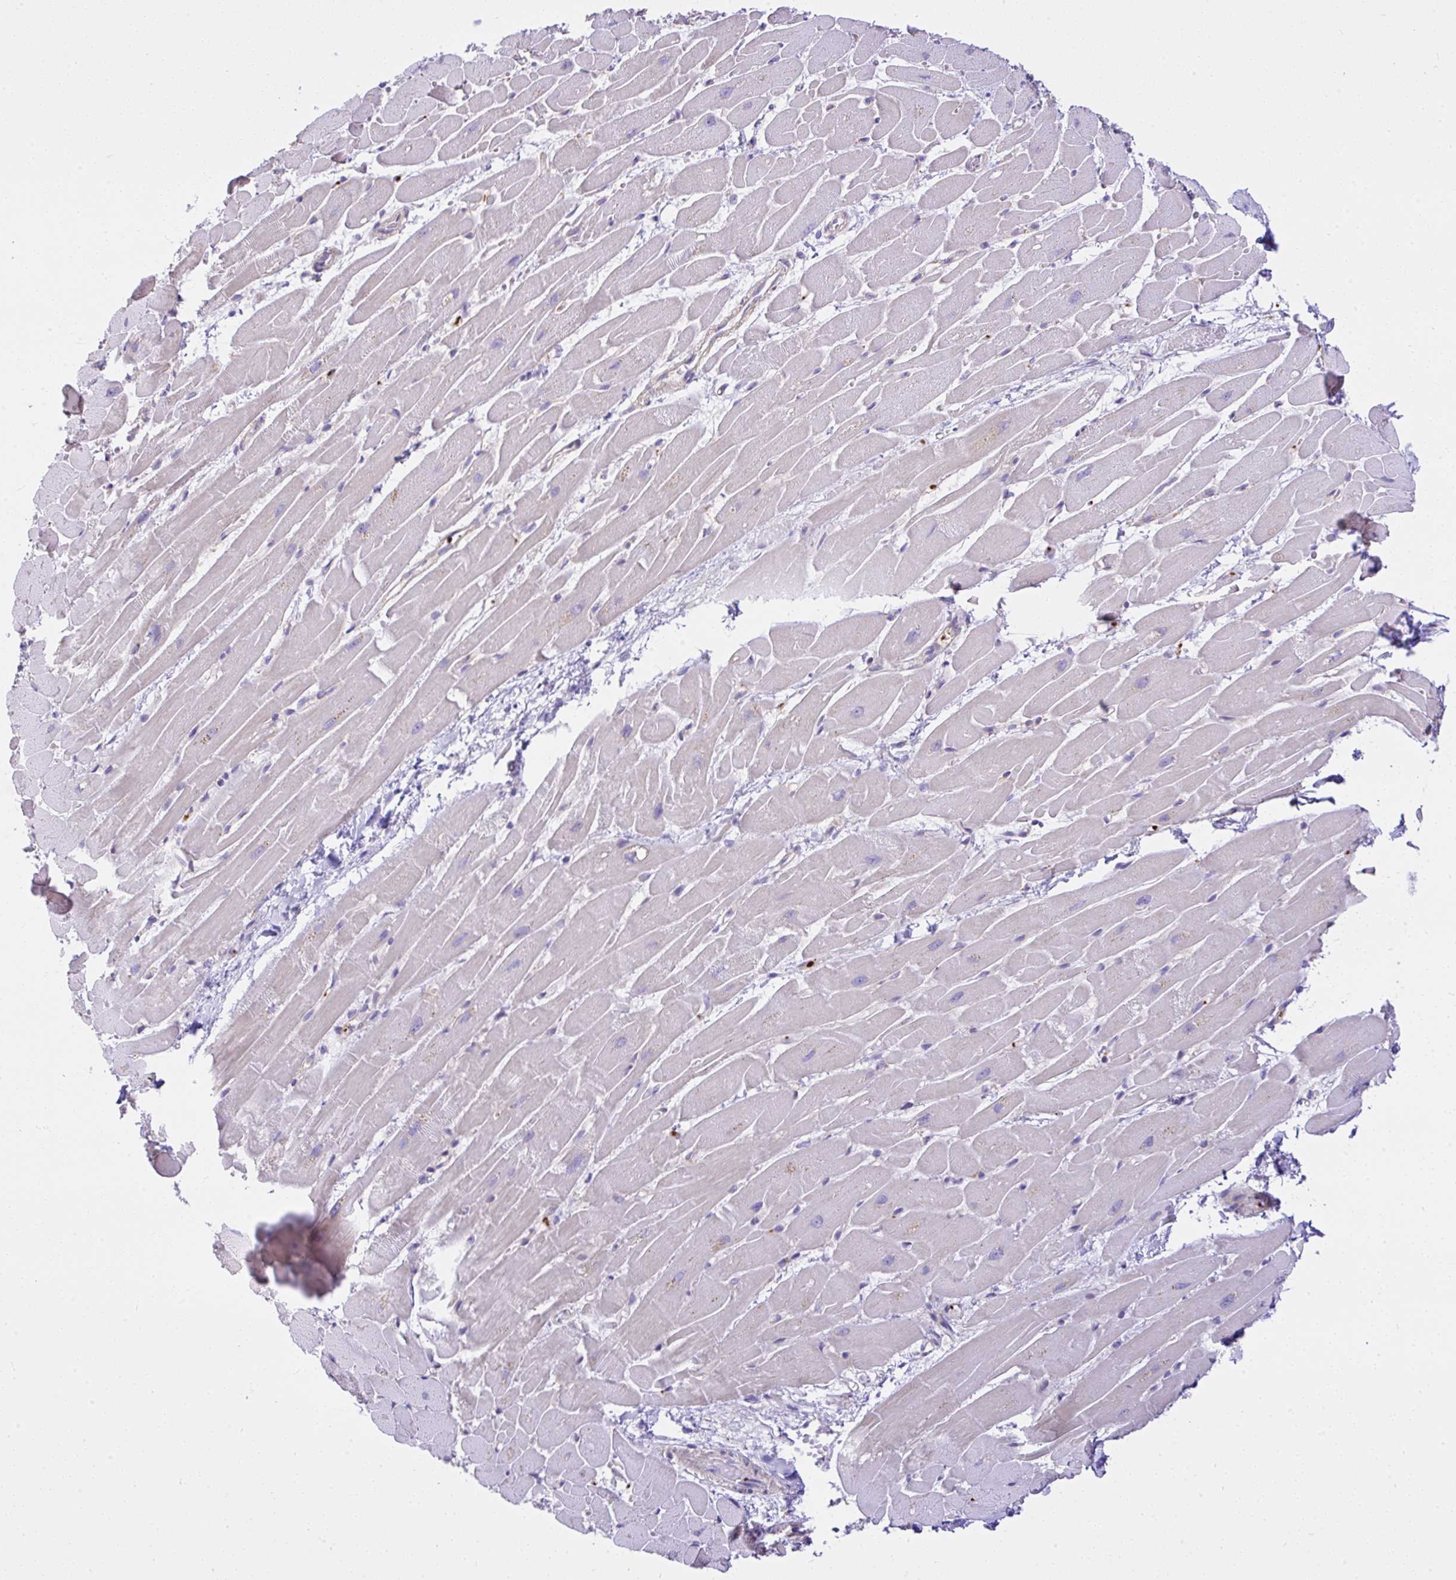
{"staining": {"intensity": "negative", "quantity": "none", "location": "none"}, "tissue": "heart muscle", "cell_type": "Cardiomyocytes", "image_type": "normal", "snomed": [{"axis": "morphology", "description": "Normal tissue, NOS"}, {"axis": "topography", "description": "Heart"}], "caption": "This is a micrograph of IHC staining of normal heart muscle, which shows no positivity in cardiomyocytes. The staining is performed using DAB brown chromogen with nuclei counter-stained in using hematoxylin.", "gene": "CCDC142", "patient": {"sex": "male", "age": 37}}